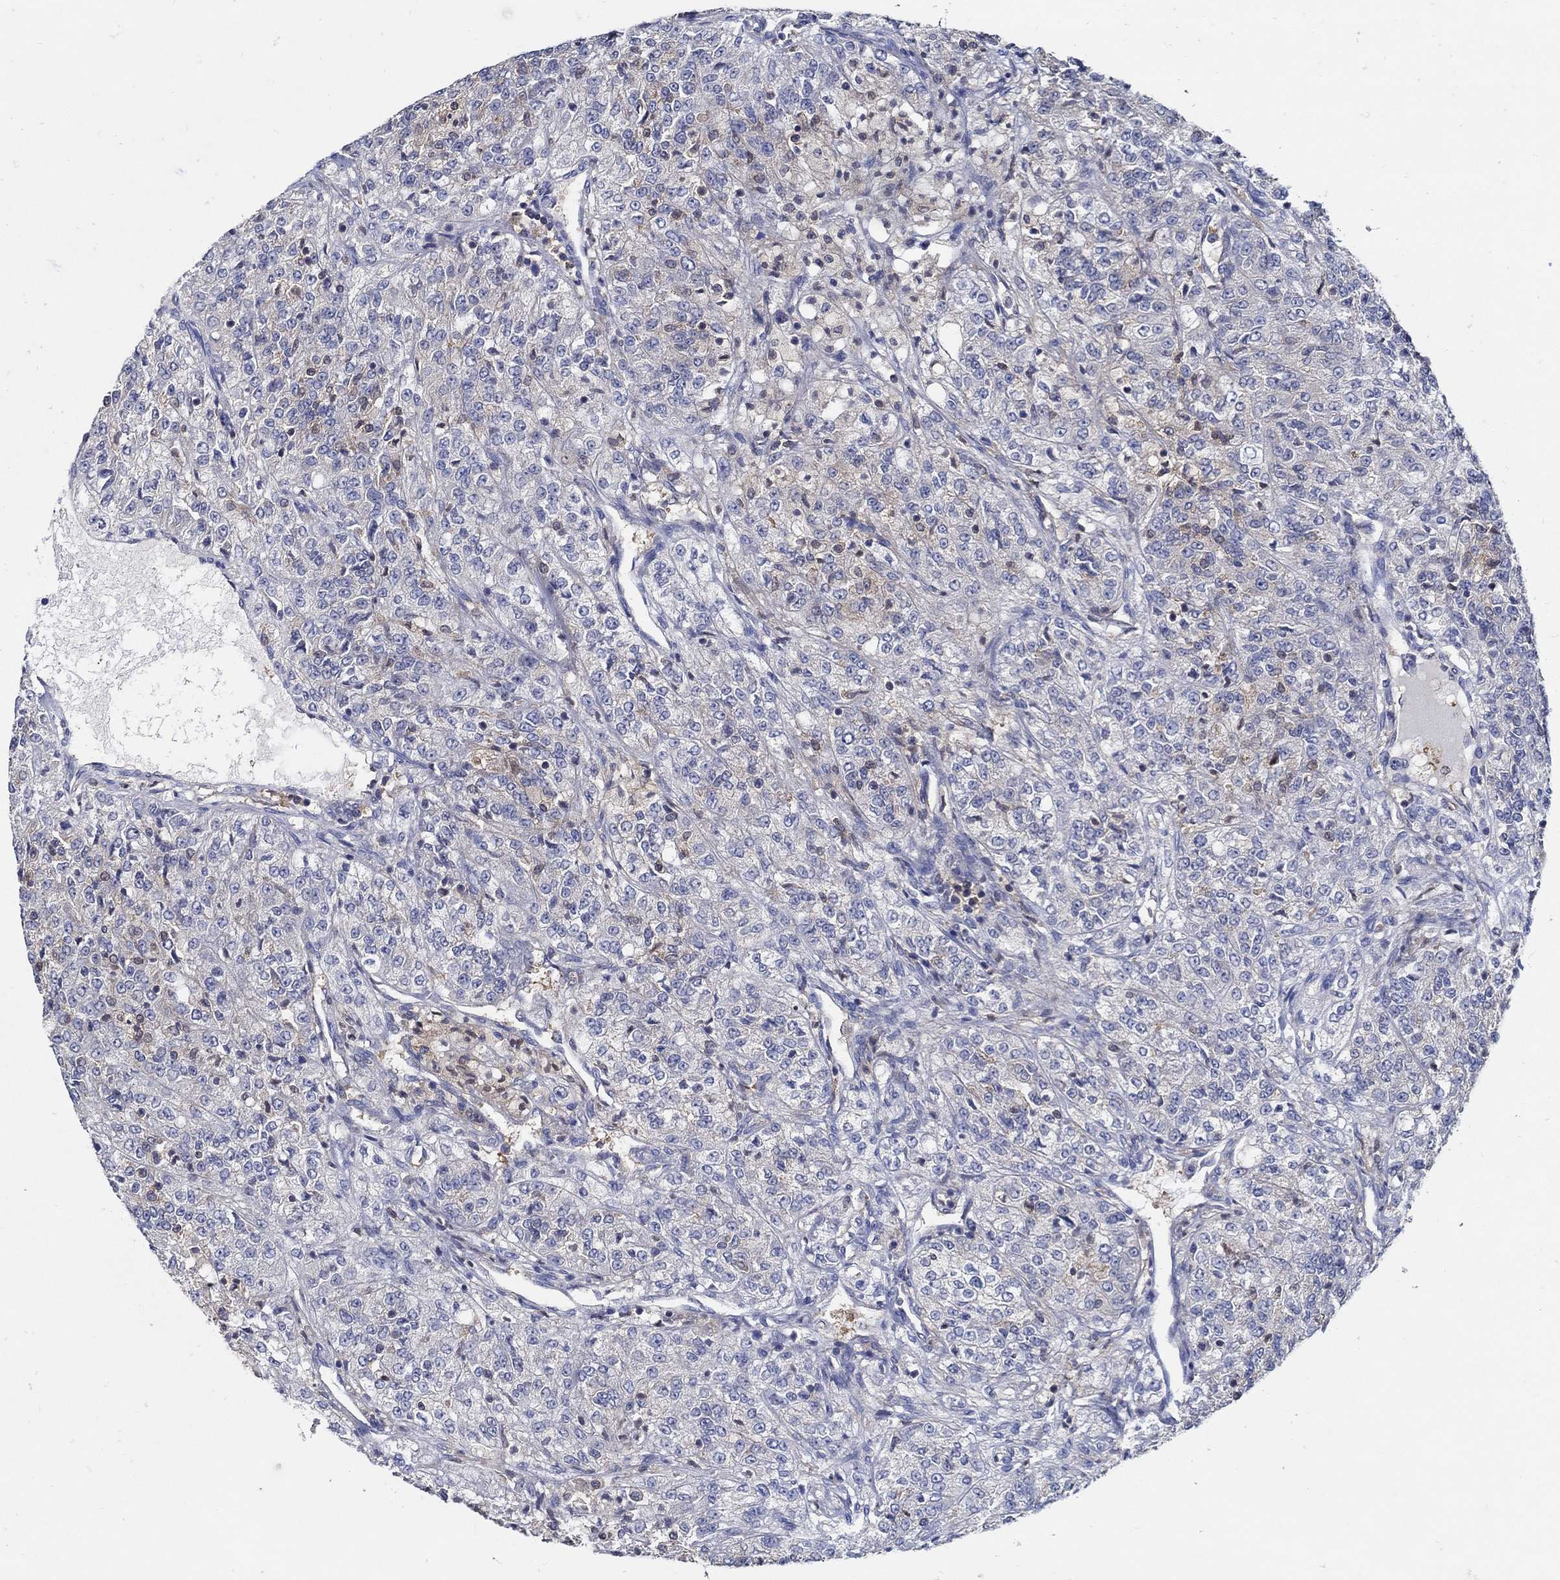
{"staining": {"intensity": "negative", "quantity": "none", "location": "none"}, "tissue": "renal cancer", "cell_type": "Tumor cells", "image_type": "cancer", "snomed": [{"axis": "morphology", "description": "Adenocarcinoma, NOS"}, {"axis": "topography", "description": "Kidney"}], "caption": "Protein analysis of renal cancer shows no significant positivity in tumor cells.", "gene": "MTHFR", "patient": {"sex": "female", "age": 63}}